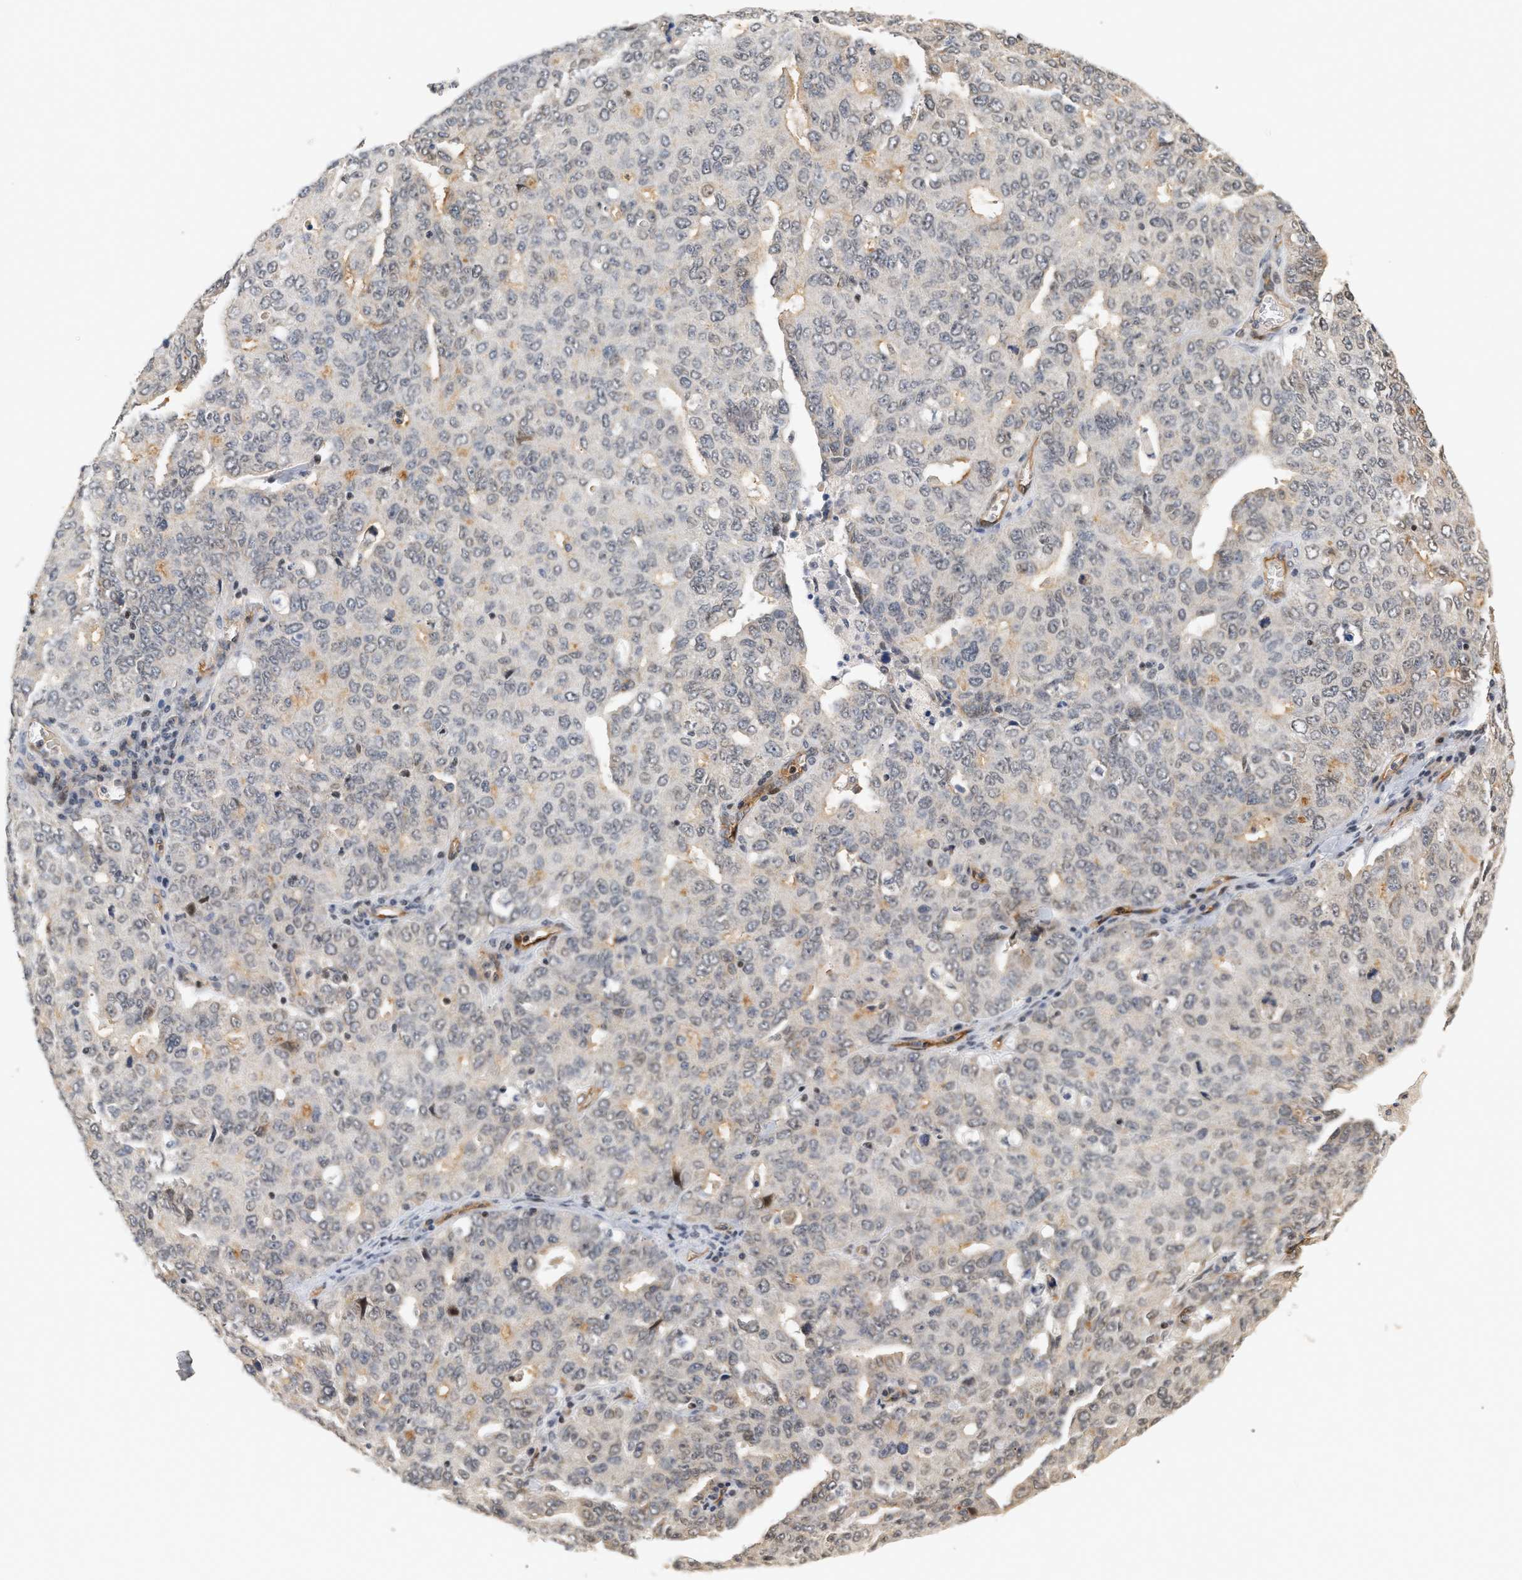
{"staining": {"intensity": "moderate", "quantity": "<25%", "location": "nuclear"}, "tissue": "ovarian cancer", "cell_type": "Tumor cells", "image_type": "cancer", "snomed": [{"axis": "morphology", "description": "Carcinoma, endometroid"}, {"axis": "topography", "description": "Ovary"}], "caption": "Protein analysis of endometroid carcinoma (ovarian) tissue displays moderate nuclear expression in about <25% of tumor cells.", "gene": "PLXND1", "patient": {"sex": "female", "age": 62}}